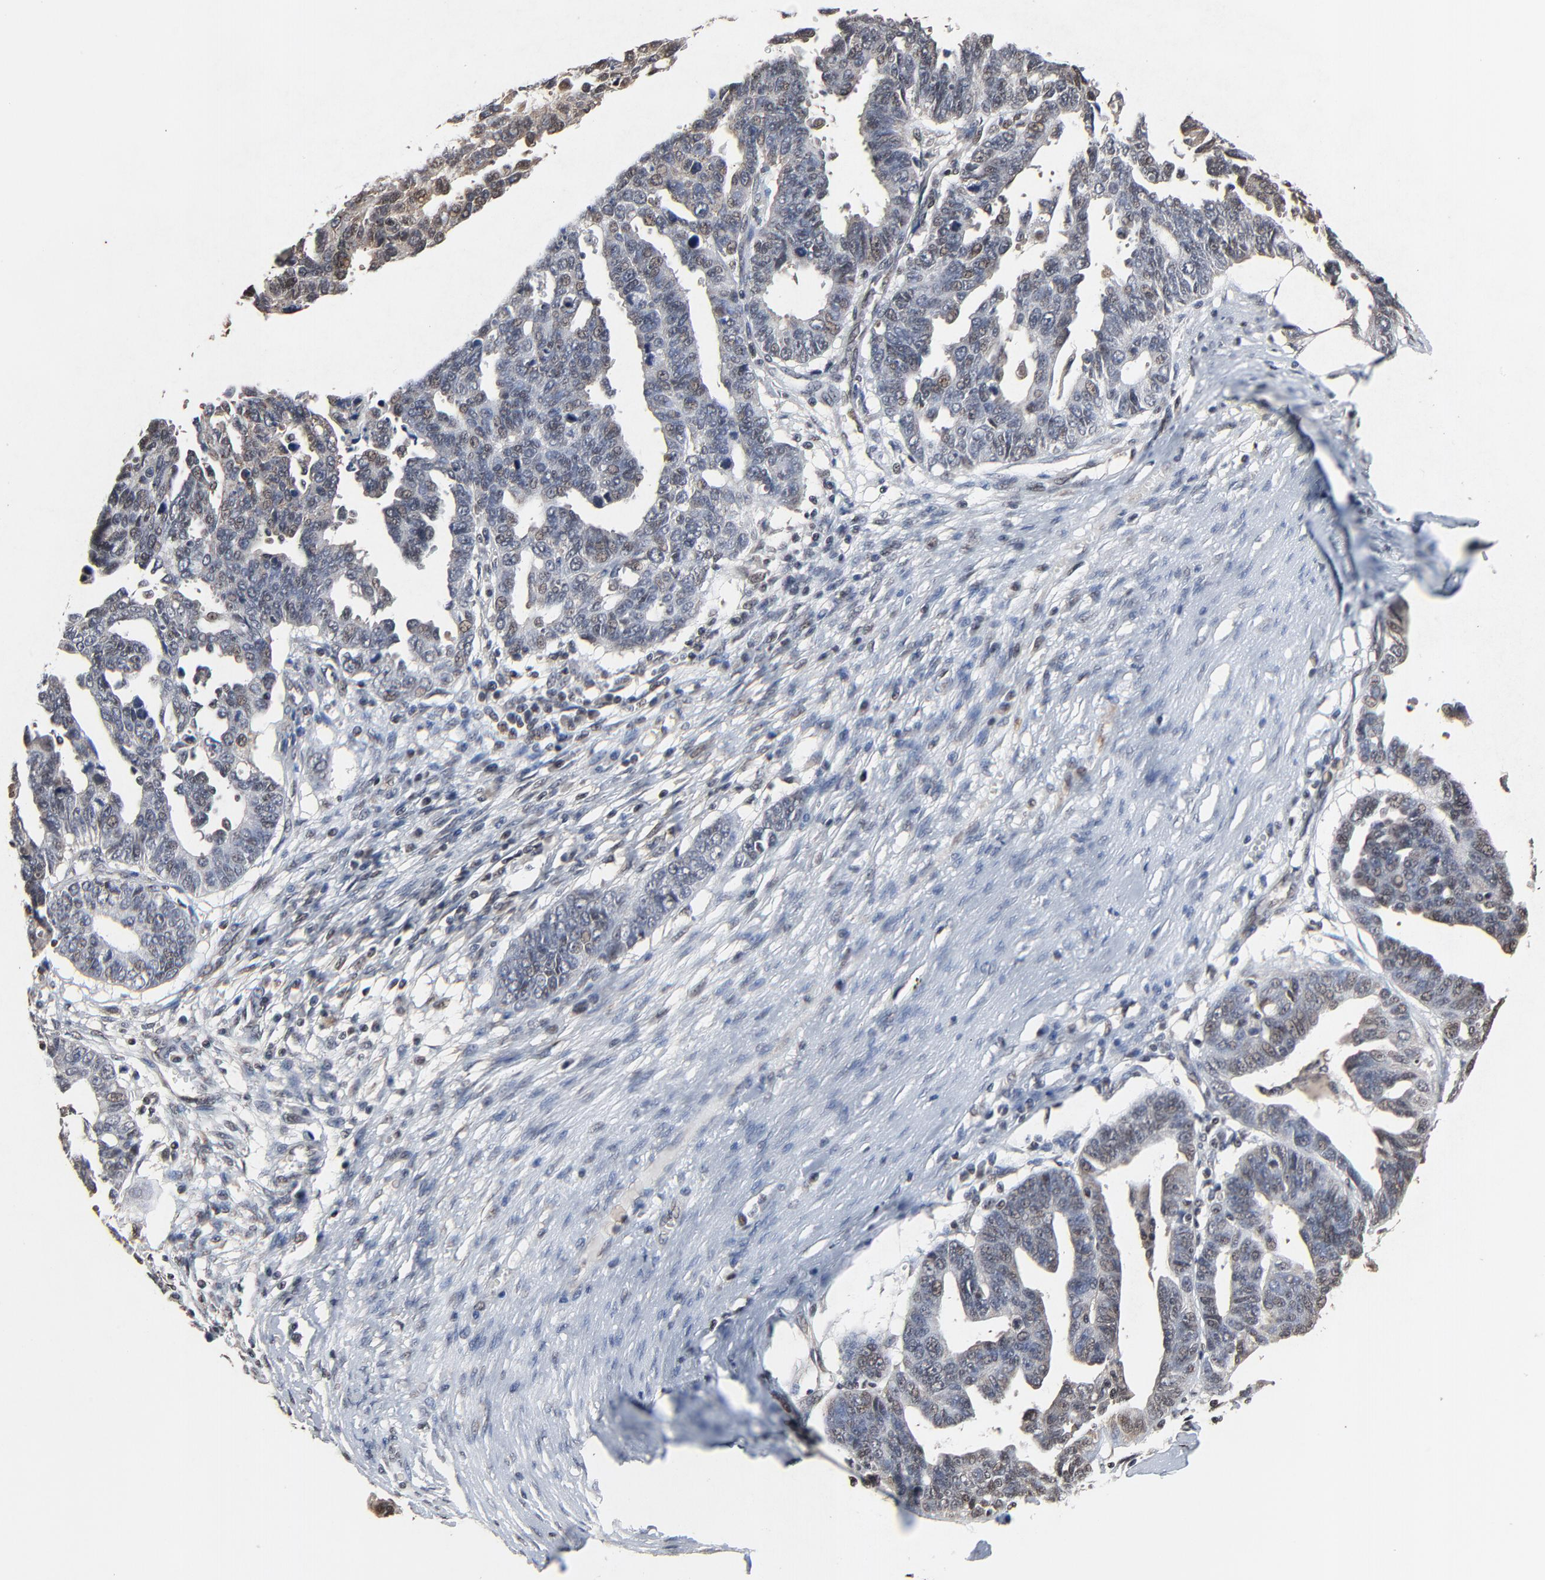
{"staining": {"intensity": "weak", "quantity": "25%-75%", "location": "cytoplasmic/membranous,nuclear"}, "tissue": "ovarian cancer", "cell_type": "Tumor cells", "image_type": "cancer", "snomed": [{"axis": "morphology", "description": "Carcinoma, endometroid"}, {"axis": "morphology", "description": "Cystadenocarcinoma, serous, NOS"}, {"axis": "topography", "description": "Ovary"}], "caption": "The immunohistochemical stain highlights weak cytoplasmic/membranous and nuclear positivity in tumor cells of endometroid carcinoma (ovarian) tissue. Nuclei are stained in blue.", "gene": "RHOJ", "patient": {"sex": "female", "age": 45}}